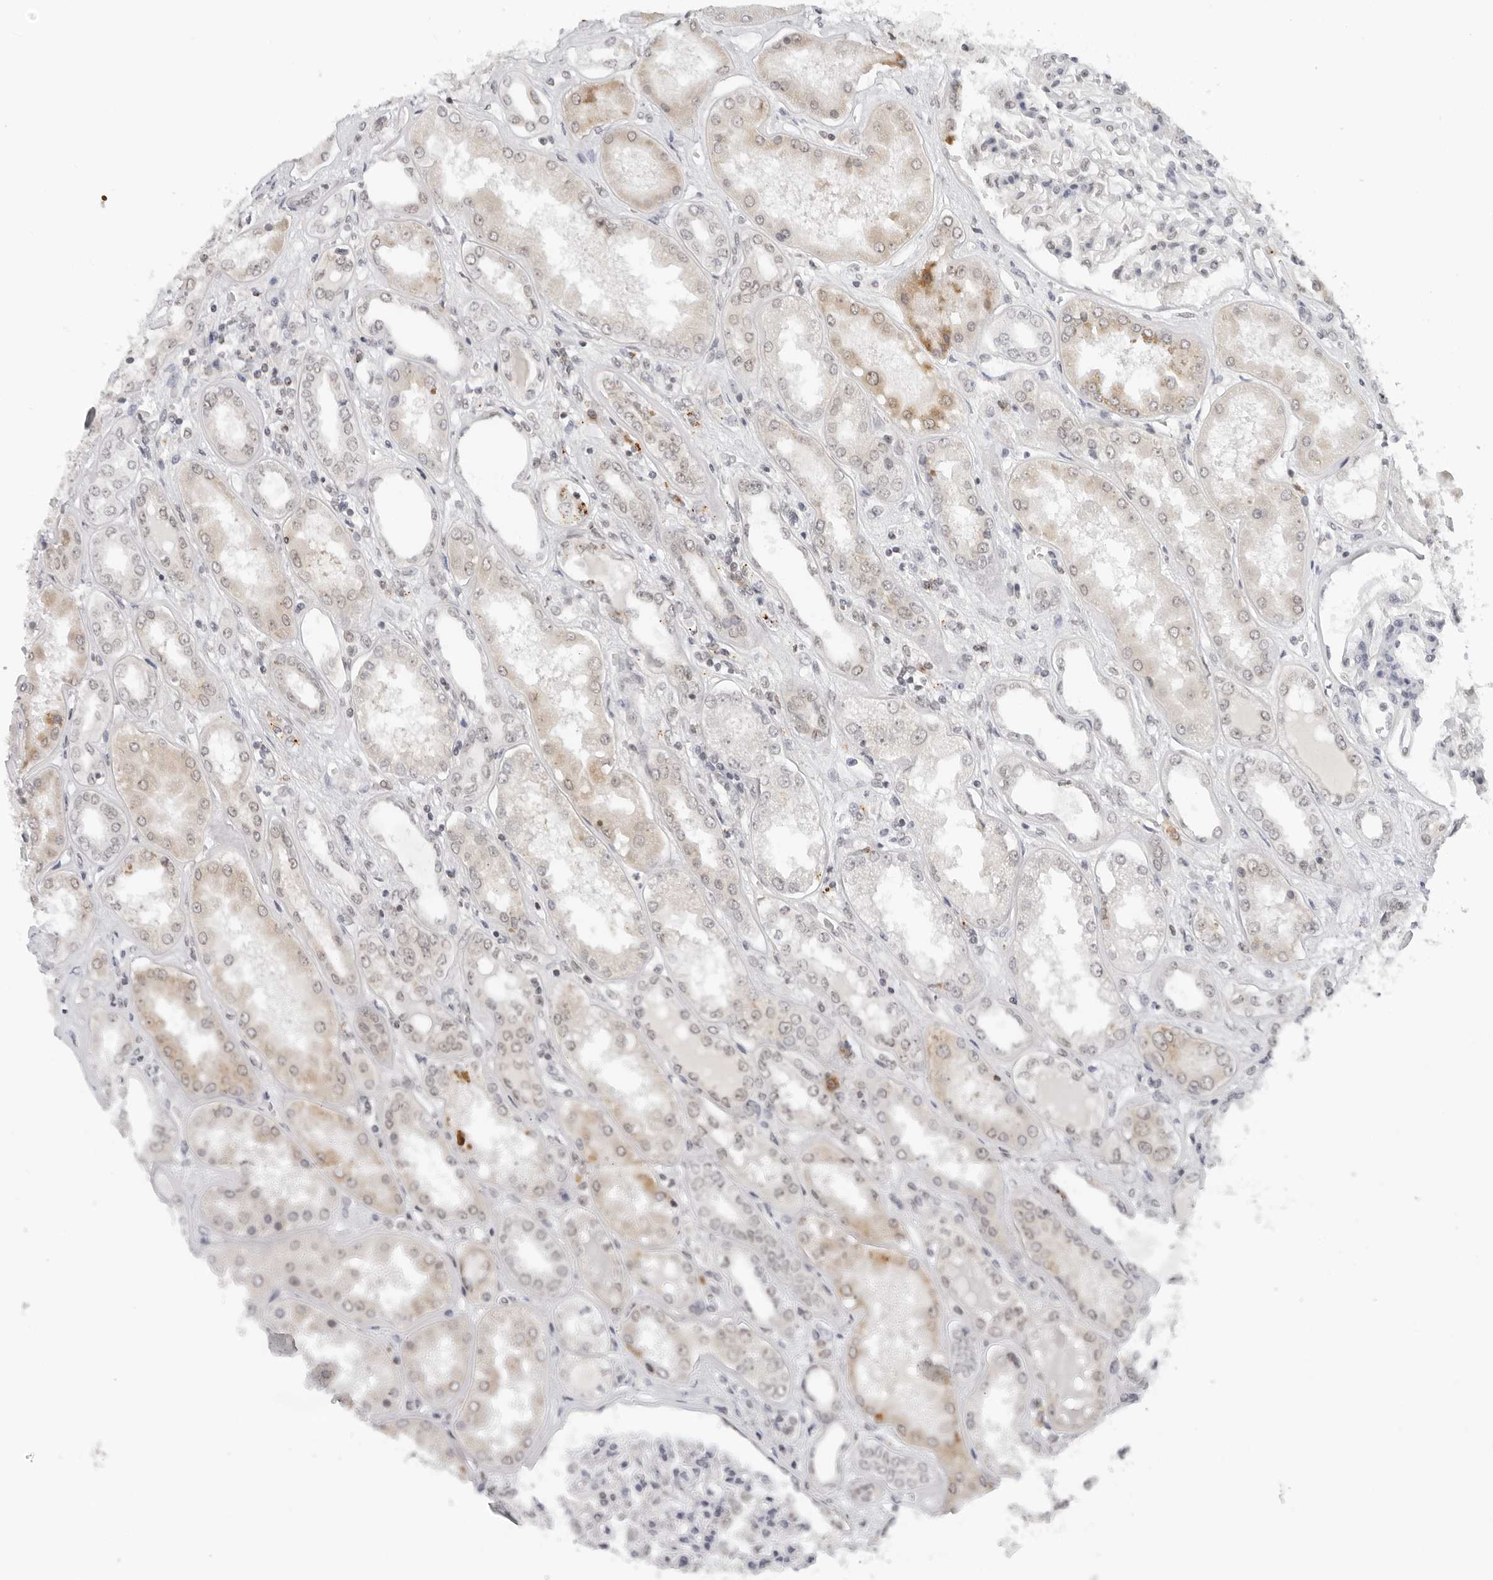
{"staining": {"intensity": "weak", "quantity": "25%-75%", "location": "nuclear"}, "tissue": "kidney", "cell_type": "Cells in glomeruli", "image_type": "normal", "snomed": [{"axis": "morphology", "description": "Normal tissue, NOS"}, {"axis": "topography", "description": "Kidney"}], "caption": "Immunohistochemical staining of benign kidney exhibits weak nuclear protein staining in approximately 25%-75% of cells in glomeruli.", "gene": "TOX4", "patient": {"sex": "female", "age": 56}}